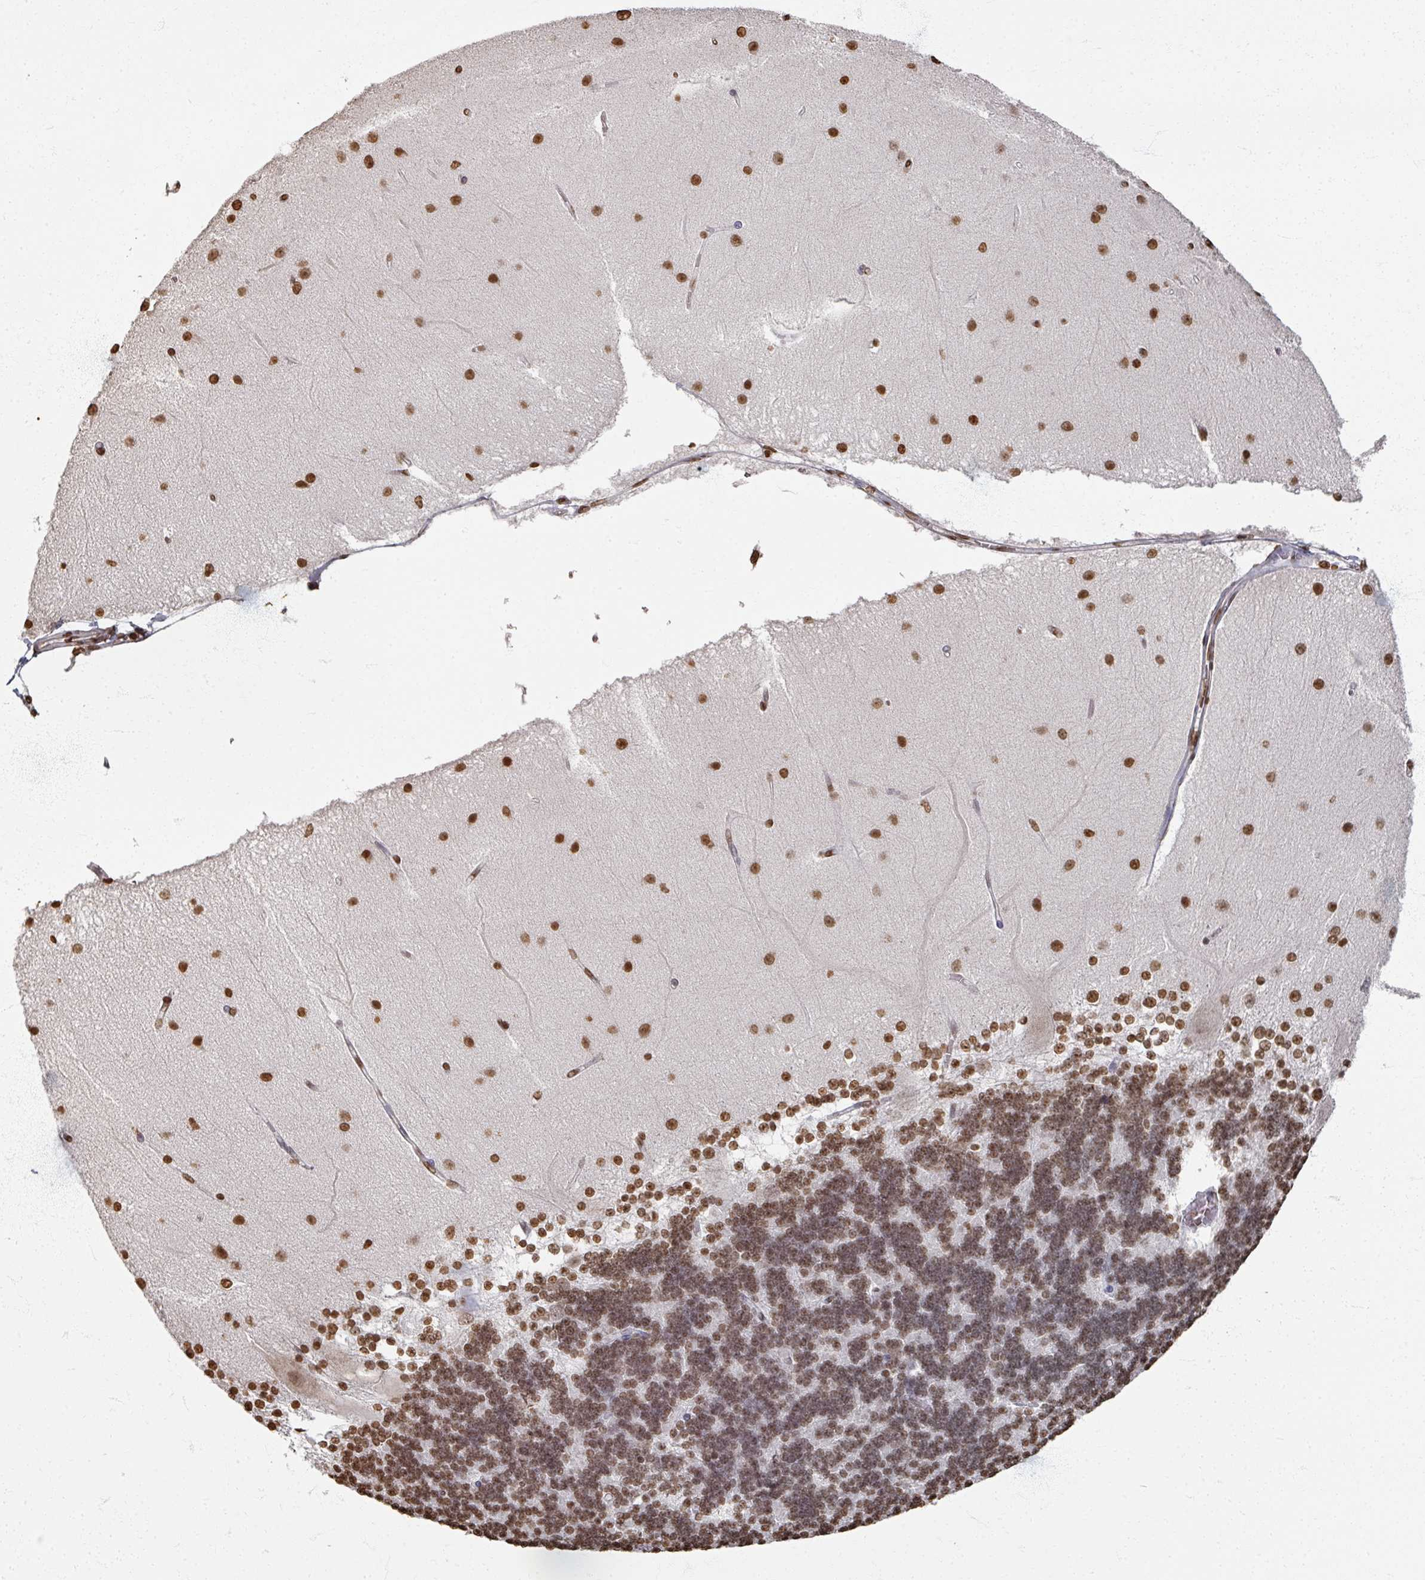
{"staining": {"intensity": "moderate", "quantity": ">75%", "location": "nuclear"}, "tissue": "cerebellum", "cell_type": "Cells in granular layer", "image_type": "normal", "snomed": [{"axis": "morphology", "description": "Normal tissue, NOS"}, {"axis": "topography", "description": "Cerebellum"}], "caption": "This is an image of immunohistochemistry (IHC) staining of normal cerebellum, which shows moderate staining in the nuclear of cells in granular layer.", "gene": "DCUN1D5", "patient": {"sex": "female", "age": 54}}